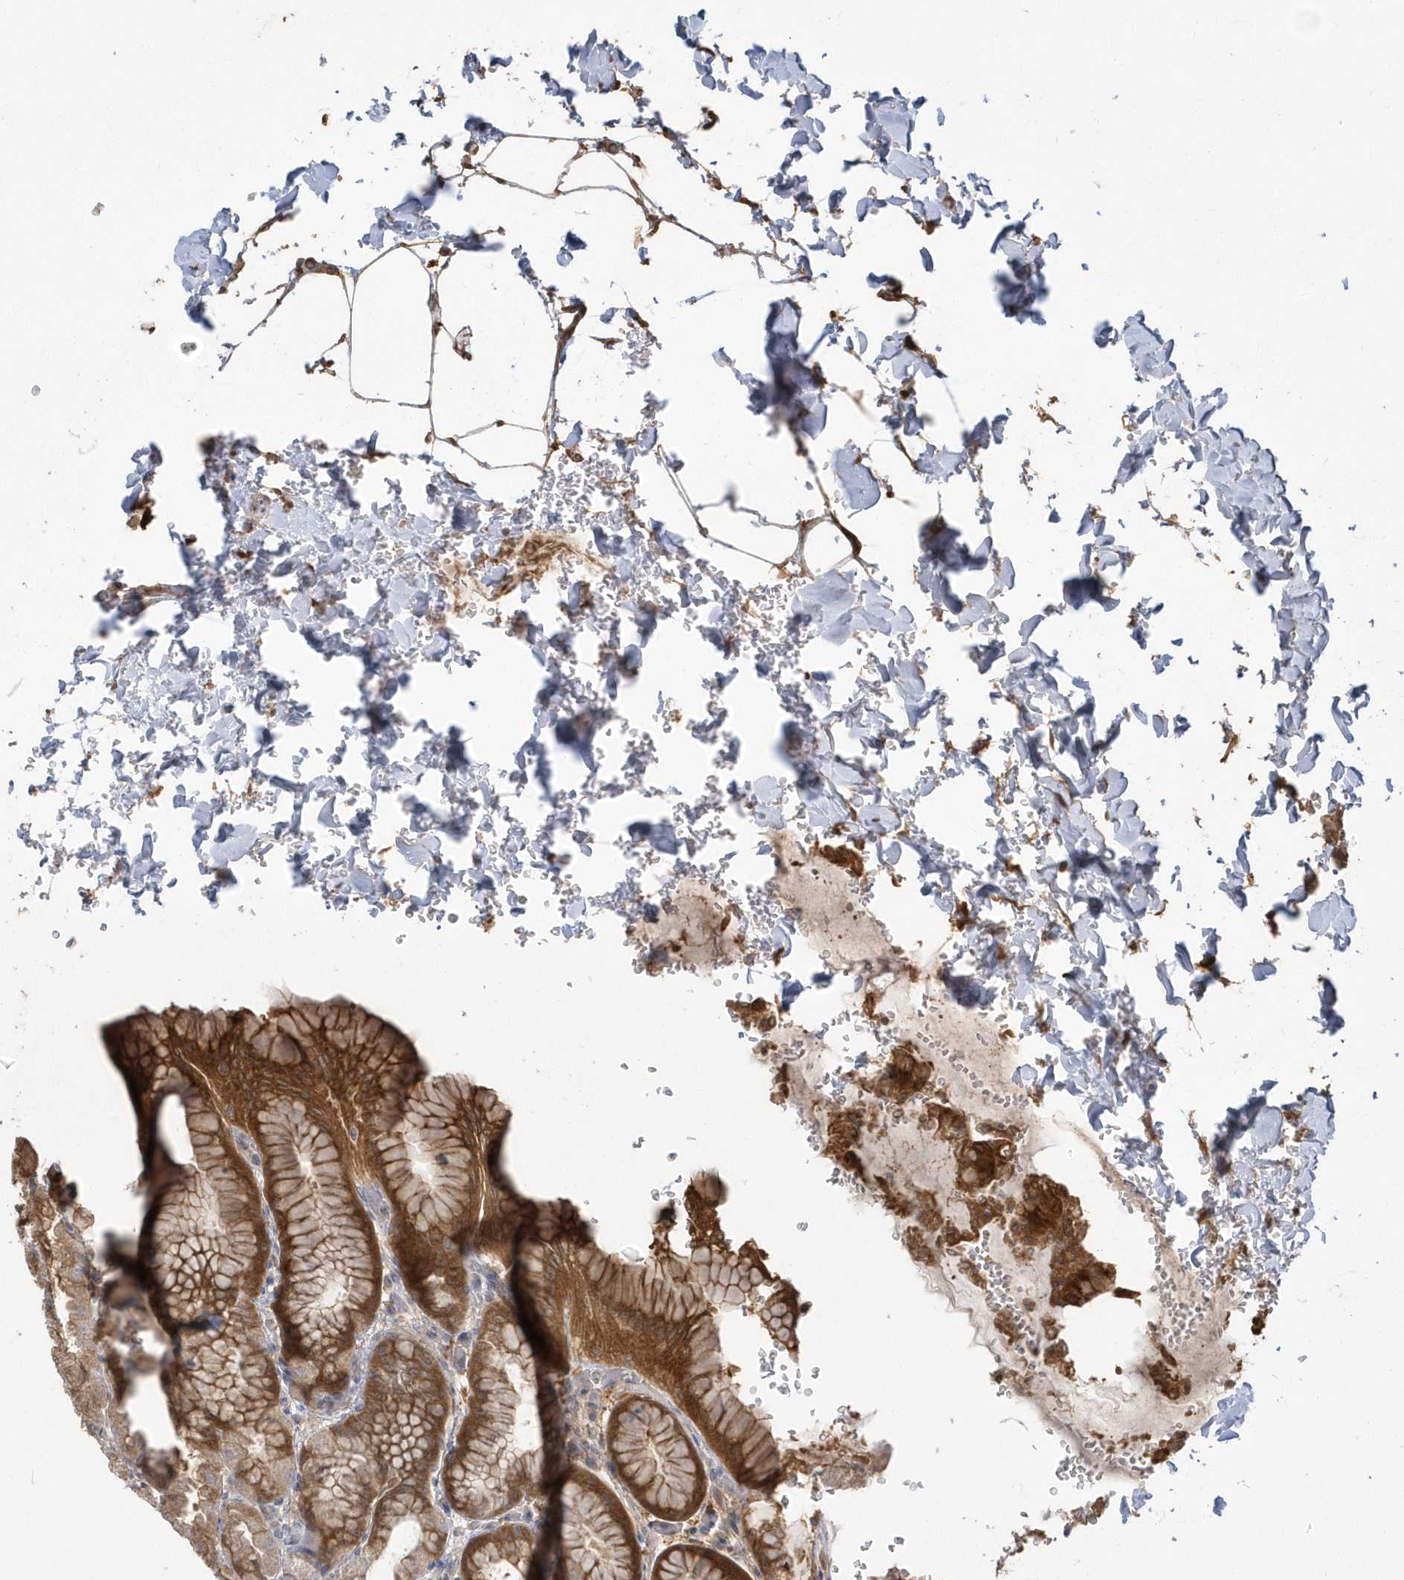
{"staining": {"intensity": "strong", "quantity": "25%-75%", "location": "cytoplasmic/membranous"}, "tissue": "stomach", "cell_type": "Glandular cells", "image_type": "normal", "snomed": [{"axis": "morphology", "description": "Normal tissue, NOS"}, {"axis": "topography", "description": "Stomach"}], "caption": "An IHC micrograph of unremarkable tissue is shown. Protein staining in brown labels strong cytoplasmic/membranous positivity in stomach within glandular cells. (brown staining indicates protein expression, while blue staining denotes nuclei).", "gene": "HNMT", "patient": {"sex": "male", "age": 42}}